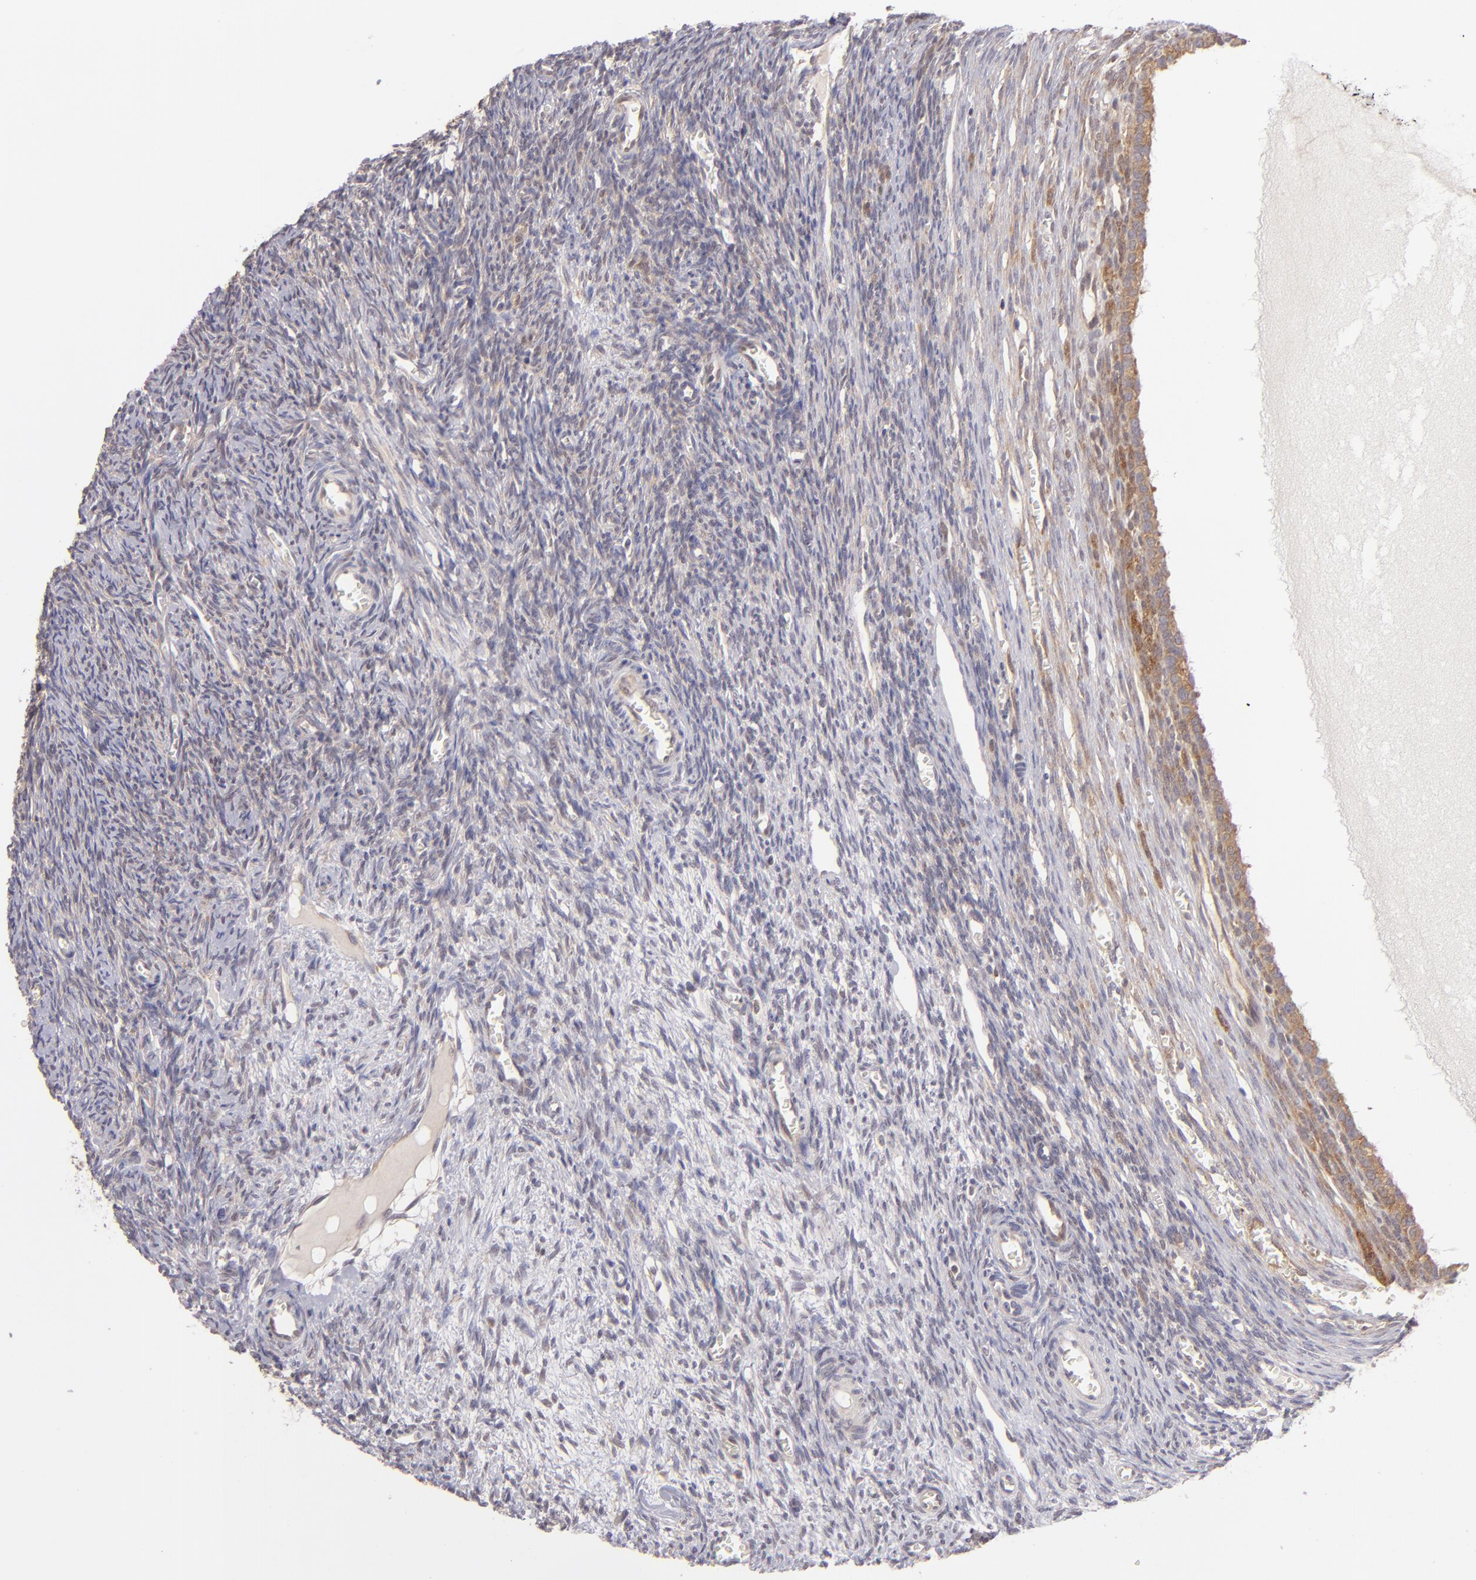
{"staining": {"intensity": "weak", "quantity": "25%-75%", "location": "cytoplasmic/membranous"}, "tissue": "ovary", "cell_type": "Follicle cells", "image_type": "normal", "snomed": [{"axis": "morphology", "description": "Normal tissue, NOS"}, {"axis": "topography", "description": "Ovary"}], "caption": "Immunohistochemical staining of normal human ovary exhibits 25%-75% levels of weak cytoplasmic/membranous protein expression in about 25%-75% of follicle cells. (DAB IHC, brown staining for protein, blue staining for nuclei).", "gene": "PTPN13", "patient": {"sex": "female", "age": 27}}